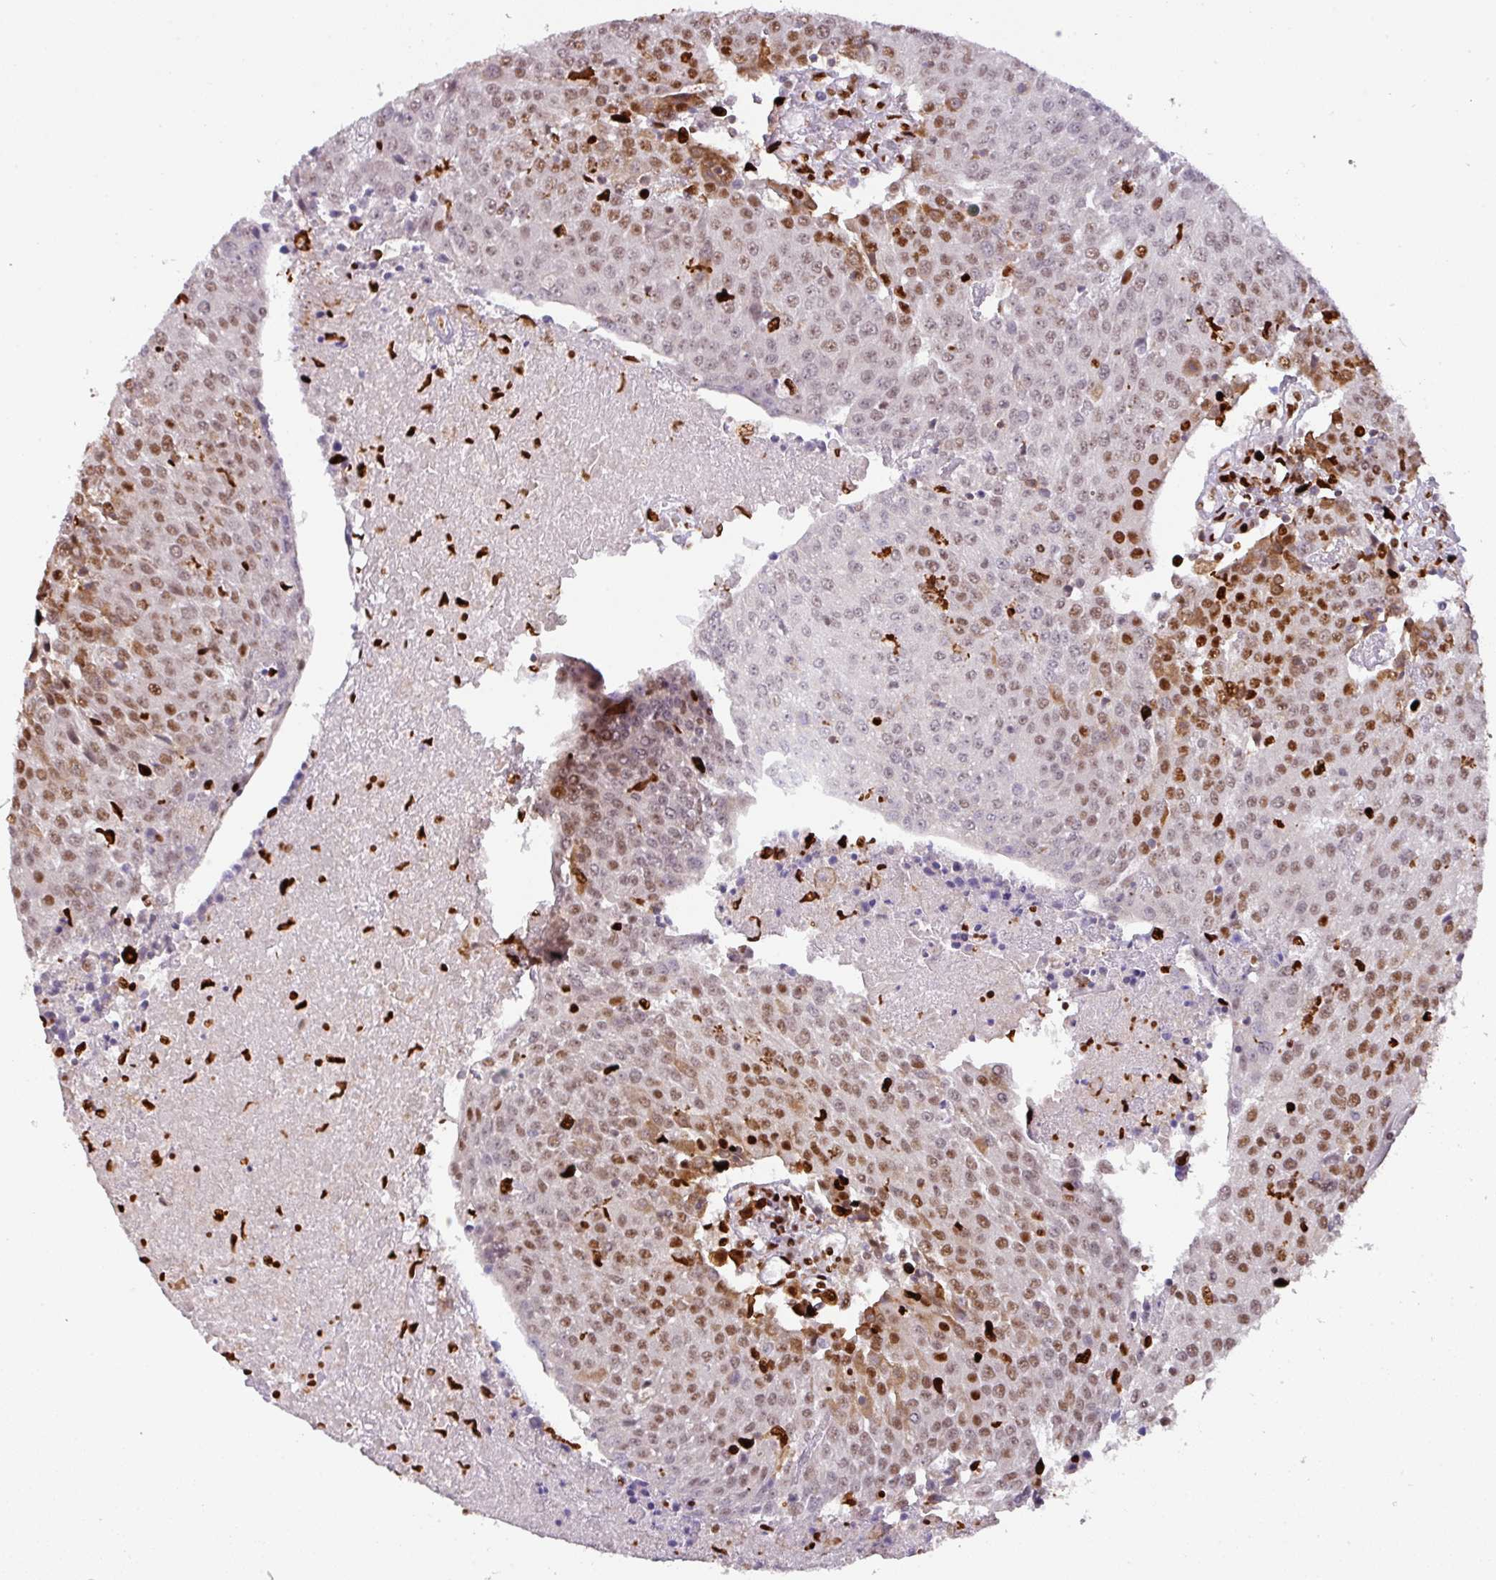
{"staining": {"intensity": "moderate", "quantity": ">75%", "location": "nuclear"}, "tissue": "urothelial cancer", "cell_type": "Tumor cells", "image_type": "cancer", "snomed": [{"axis": "morphology", "description": "Urothelial carcinoma, High grade"}, {"axis": "topography", "description": "Urinary bladder"}], "caption": "Protein analysis of urothelial carcinoma (high-grade) tissue displays moderate nuclear expression in about >75% of tumor cells.", "gene": "SAMHD1", "patient": {"sex": "female", "age": 85}}